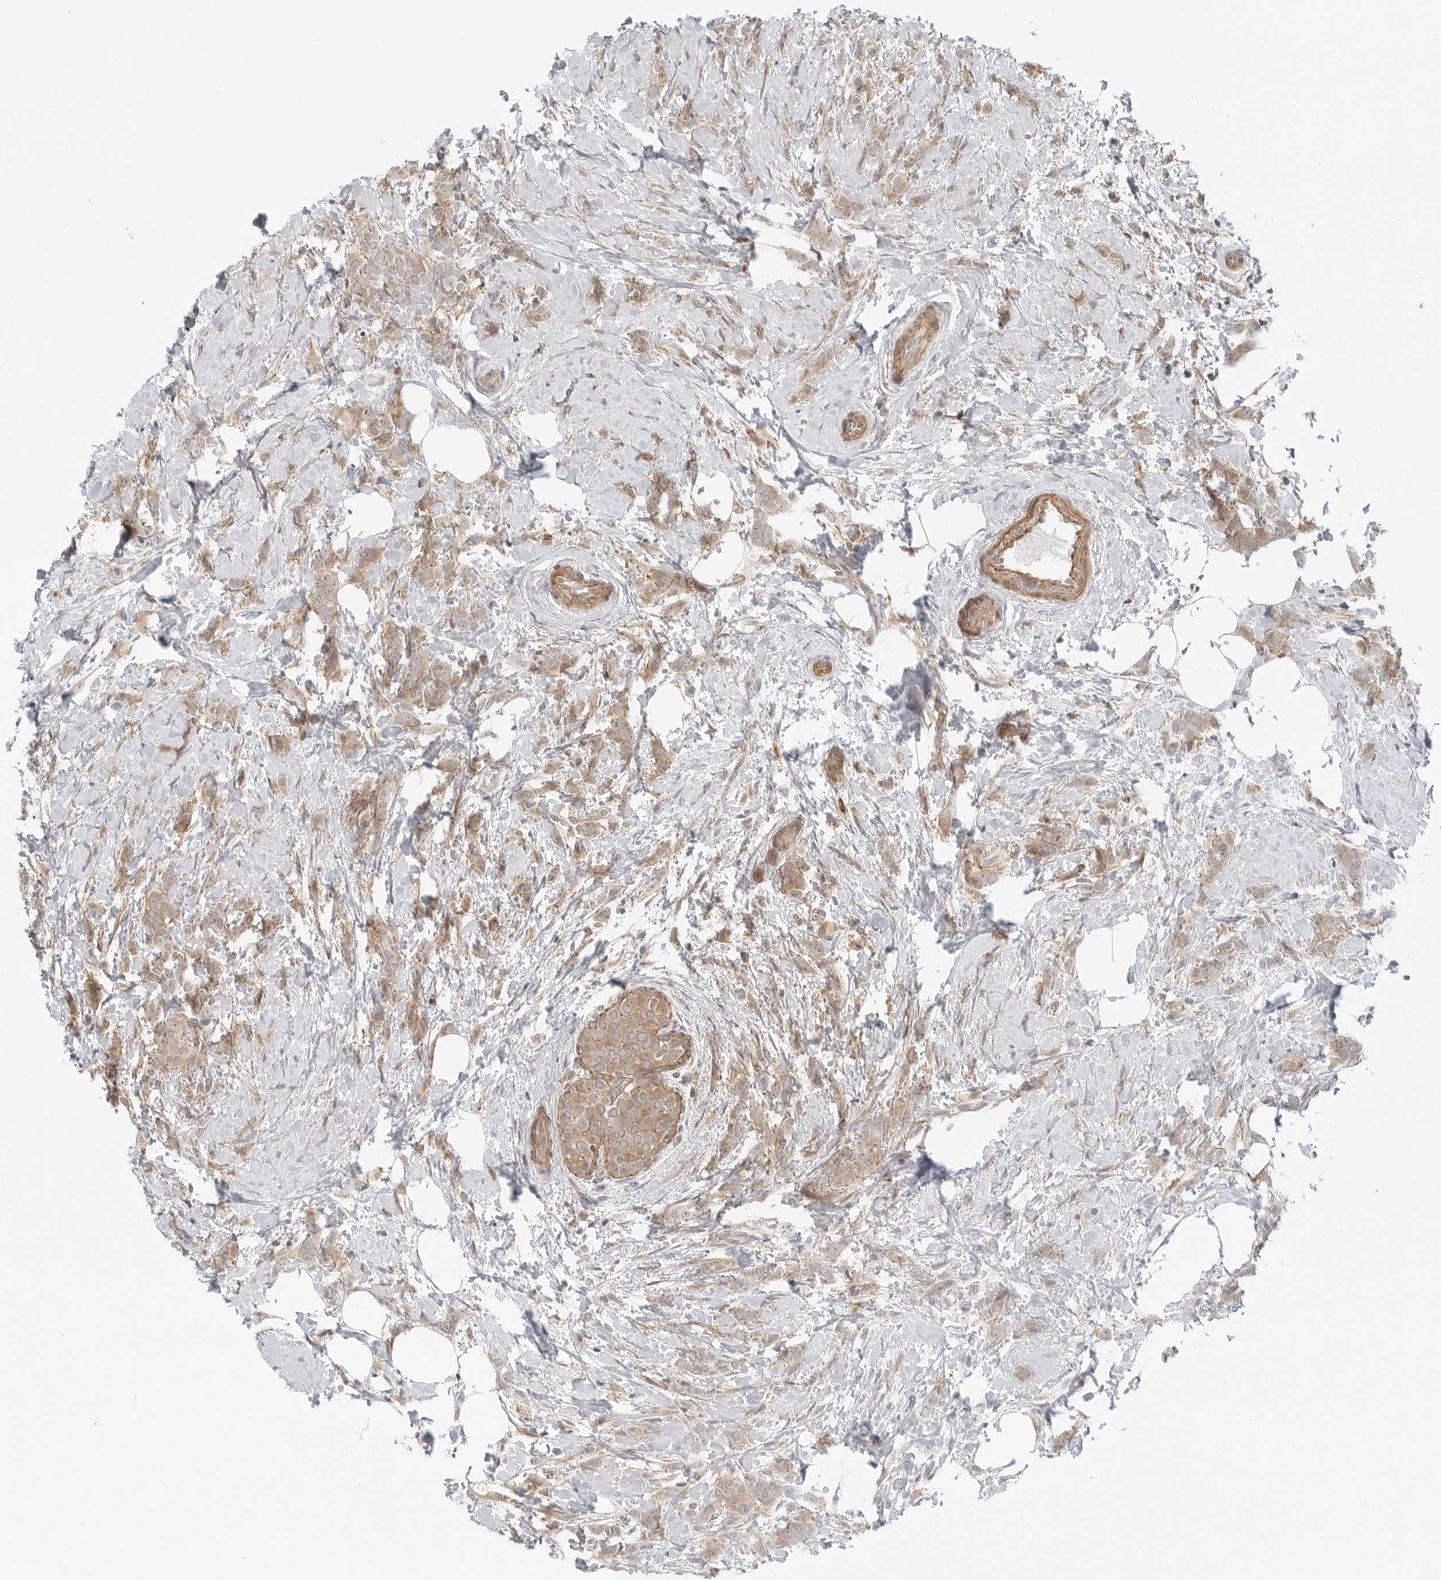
{"staining": {"intensity": "weak", "quantity": ">75%", "location": "cytoplasmic/membranous"}, "tissue": "breast cancer", "cell_type": "Tumor cells", "image_type": "cancer", "snomed": [{"axis": "morphology", "description": "Lobular carcinoma, in situ"}, {"axis": "morphology", "description": "Lobular carcinoma"}, {"axis": "topography", "description": "Breast"}], "caption": "A brown stain shows weak cytoplasmic/membranous staining of a protein in breast cancer tumor cells.", "gene": "STXBP3", "patient": {"sex": "female", "age": 41}}